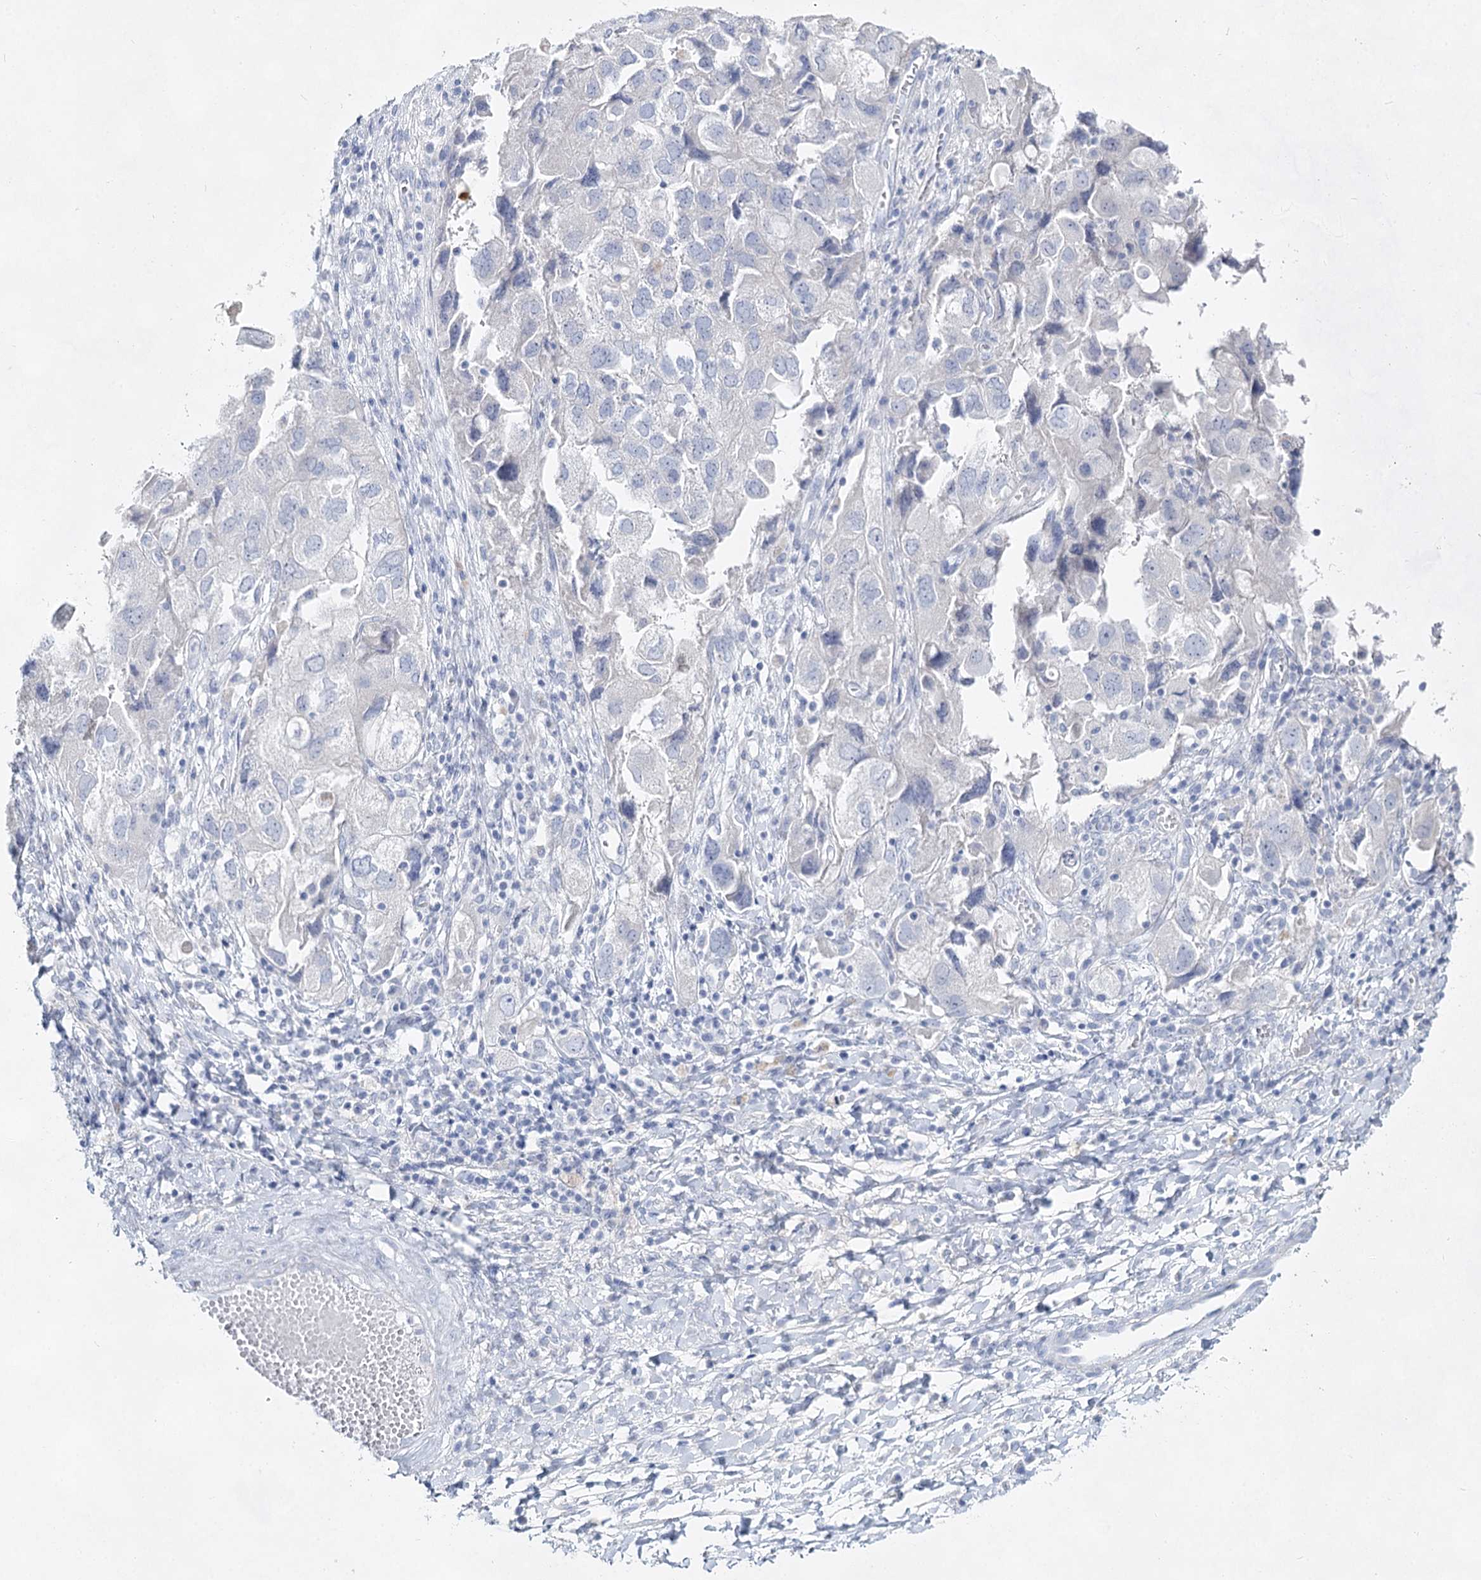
{"staining": {"intensity": "negative", "quantity": "none", "location": "none"}, "tissue": "ovarian cancer", "cell_type": "Tumor cells", "image_type": "cancer", "snomed": [{"axis": "morphology", "description": "Carcinoma, NOS"}, {"axis": "morphology", "description": "Cystadenocarcinoma, serous, NOS"}, {"axis": "topography", "description": "Ovary"}], "caption": "IHC of carcinoma (ovarian) demonstrates no positivity in tumor cells. (Brightfield microscopy of DAB (3,3'-diaminobenzidine) IHC at high magnification).", "gene": "SLC17A2", "patient": {"sex": "female", "age": 69}}